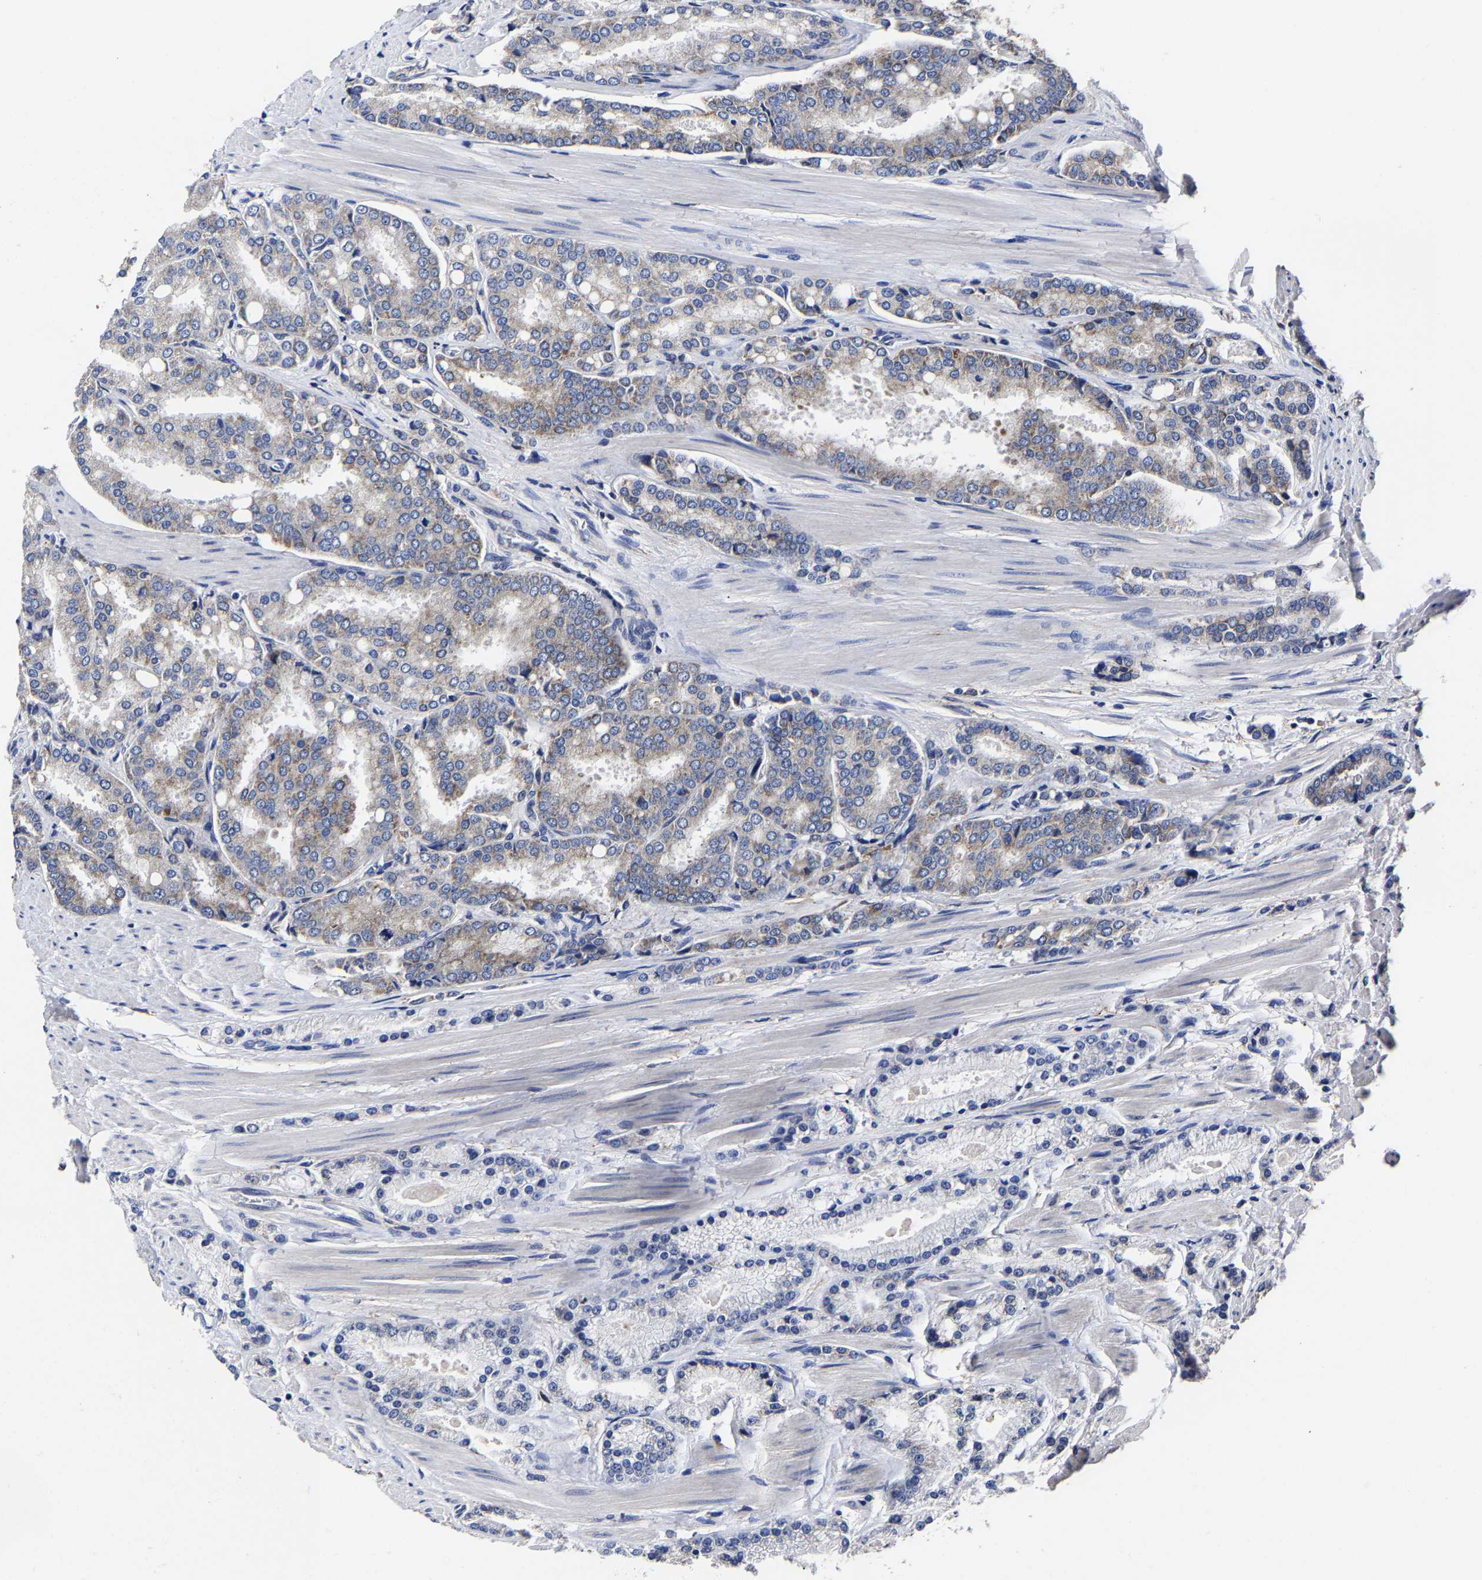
{"staining": {"intensity": "moderate", "quantity": ">75%", "location": "cytoplasmic/membranous"}, "tissue": "prostate cancer", "cell_type": "Tumor cells", "image_type": "cancer", "snomed": [{"axis": "morphology", "description": "Adenocarcinoma, High grade"}, {"axis": "topography", "description": "Prostate"}], "caption": "Immunohistochemistry staining of high-grade adenocarcinoma (prostate), which displays medium levels of moderate cytoplasmic/membranous staining in about >75% of tumor cells indicating moderate cytoplasmic/membranous protein positivity. The staining was performed using DAB (3,3'-diaminobenzidine) (brown) for protein detection and nuclei were counterstained in hematoxylin (blue).", "gene": "AASS", "patient": {"sex": "male", "age": 50}}